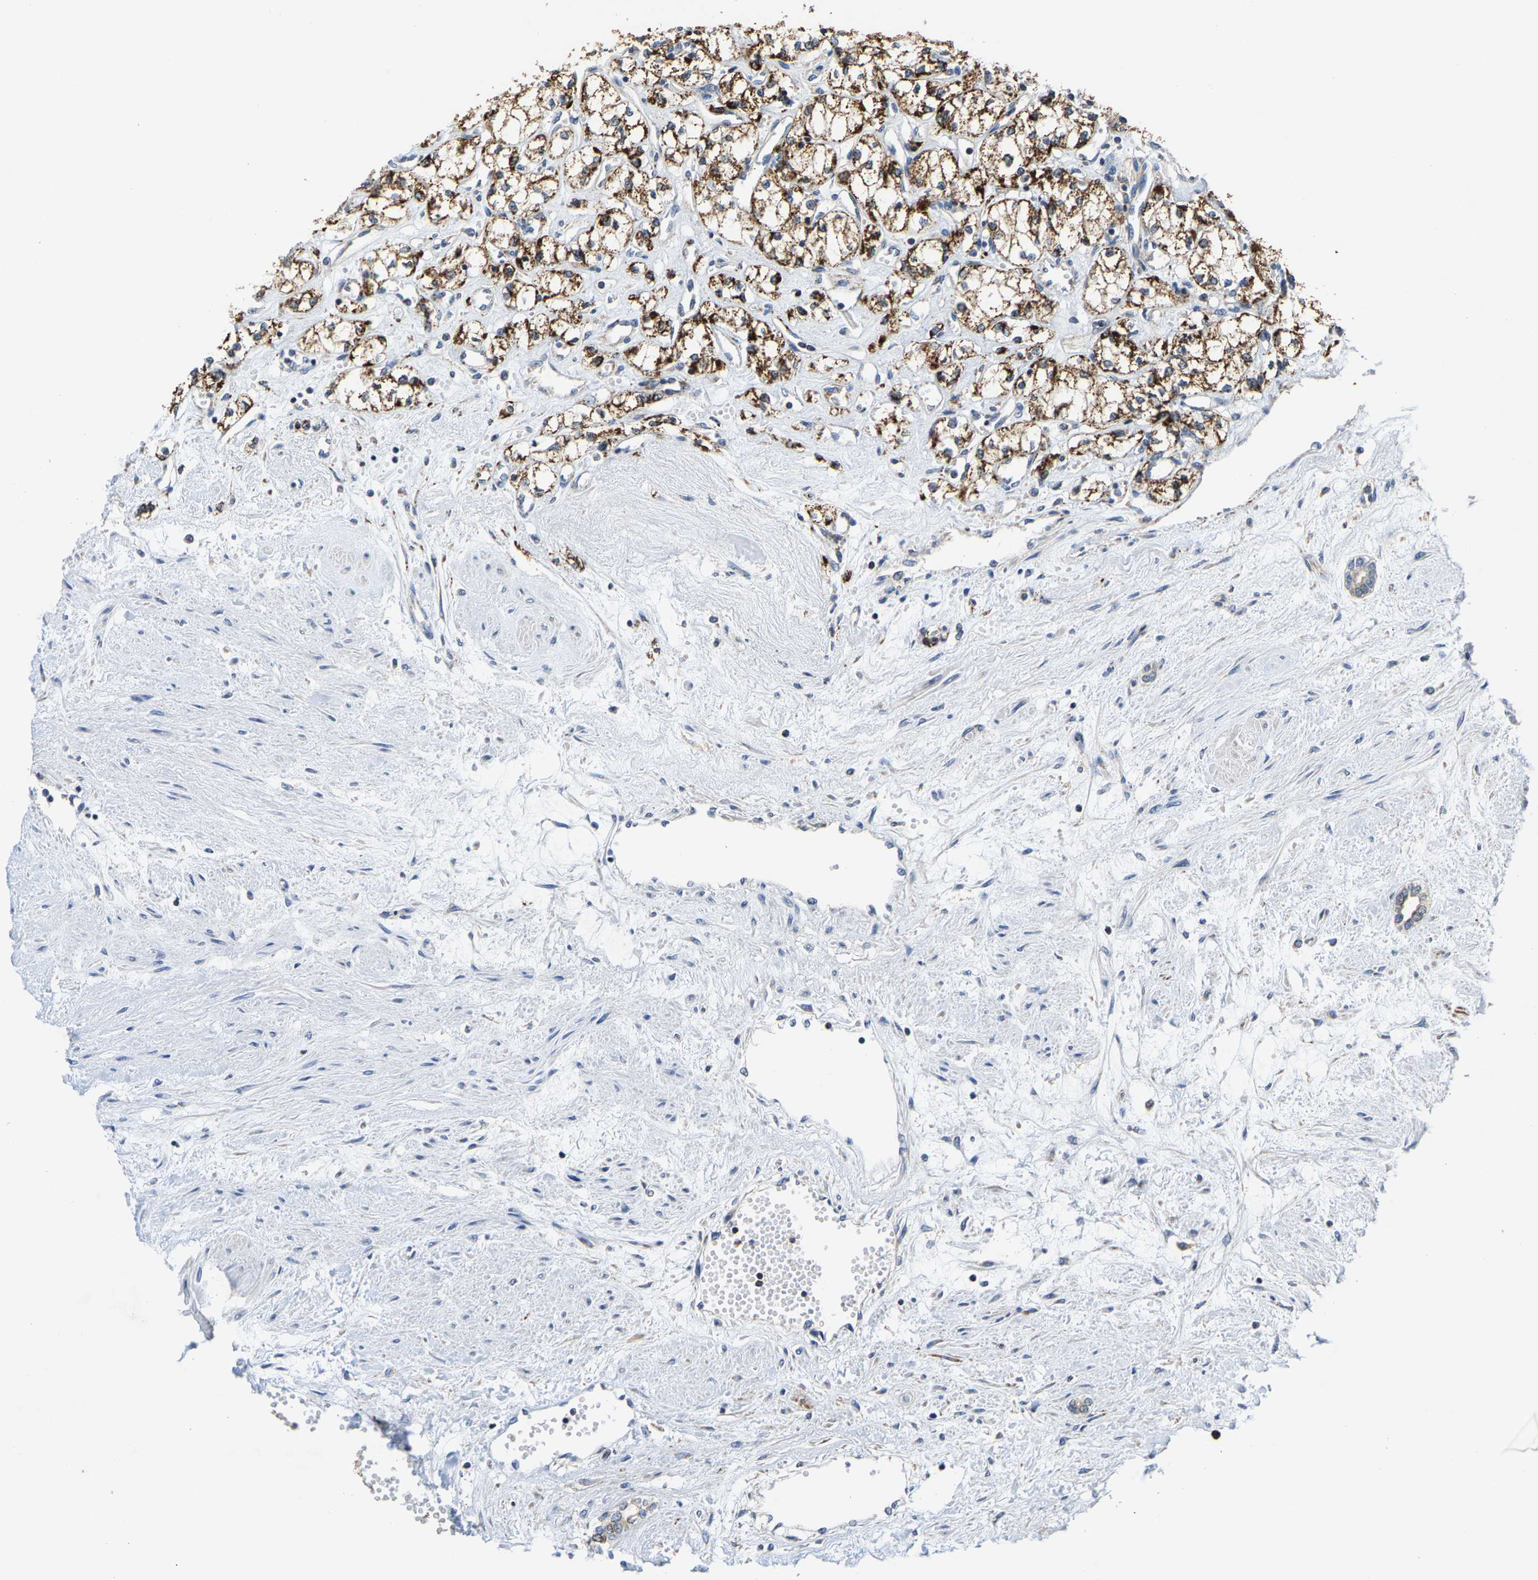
{"staining": {"intensity": "moderate", "quantity": ">75%", "location": "cytoplasmic/membranous"}, "tissue": "renal cancer", "cell_type": "Tumor cells", "image_type": "cancer", "snomed": [{"axis": "morphology", "description": "Adenocarcinoma, NOS"}, {"axis": "topography", "description": "Kidney"}], "caption": "Human renal adenocarcinoma stained for a protein (brown) demonstrates moderate cytoplasmic/membranous positive positivity in about >75% of tumor cells.", "gene": "SHMT2", "patient": {"sex": "male", "age": 59}}